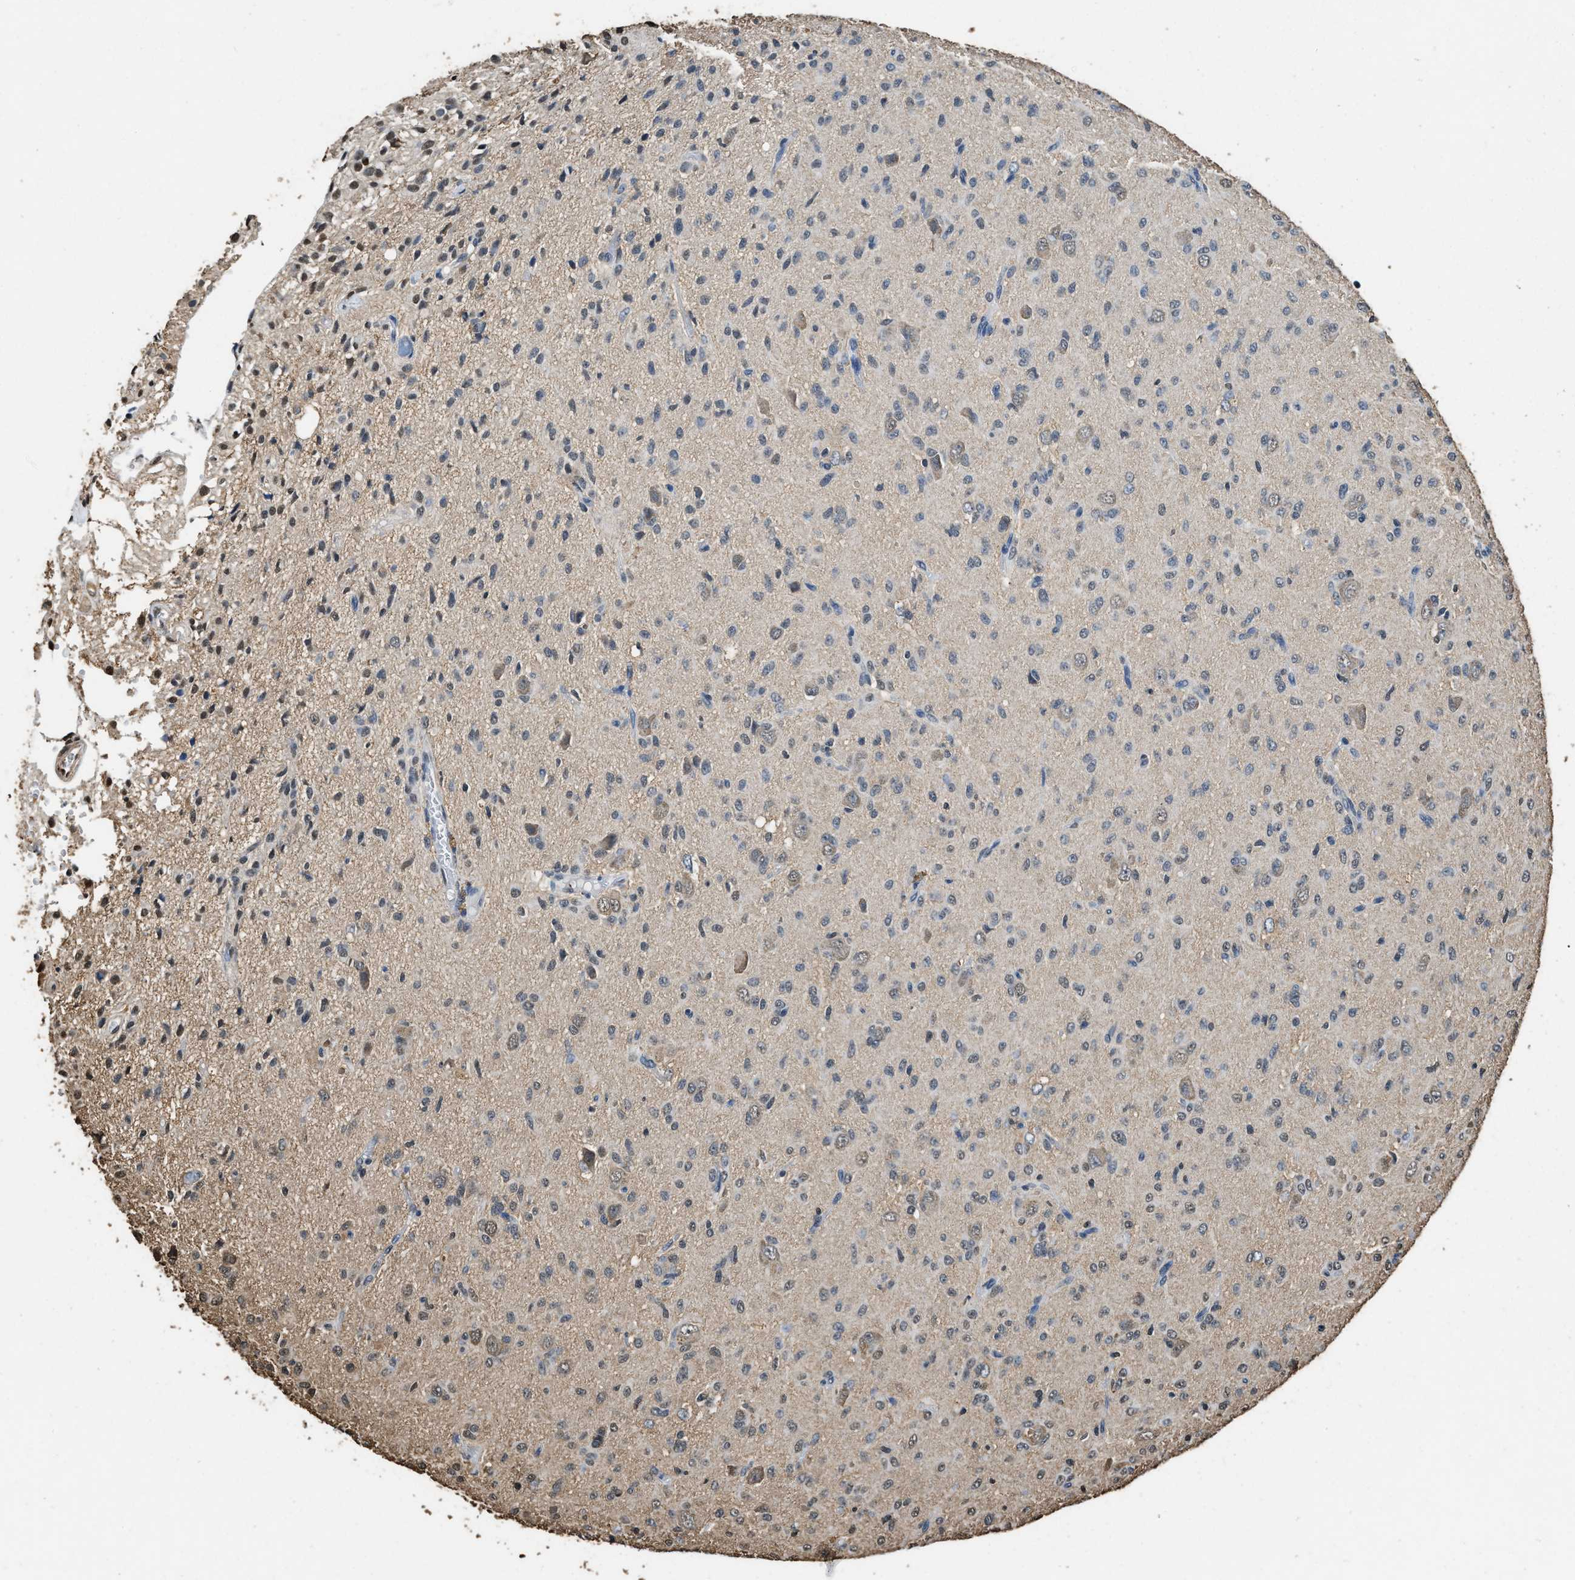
{"staining": {"intensity": "moderate", "quantity": "<25%", "location": "cytoplasmic/membranous,nuclear"}, "tissue": "glioma", "cell_type": "Tumor cells", "image_type": "cancer", "snomed": [{"axis": "morphology", "description": "Glioma, malignant, High grade"}, {"axis": "topography", "description": "Brain"}], "caption": "Human glioma stained with a protein marker shows moderate staining in tumor cells.", "gene": "GAPDH", "patient": {"sex": "female", "age": 59}}